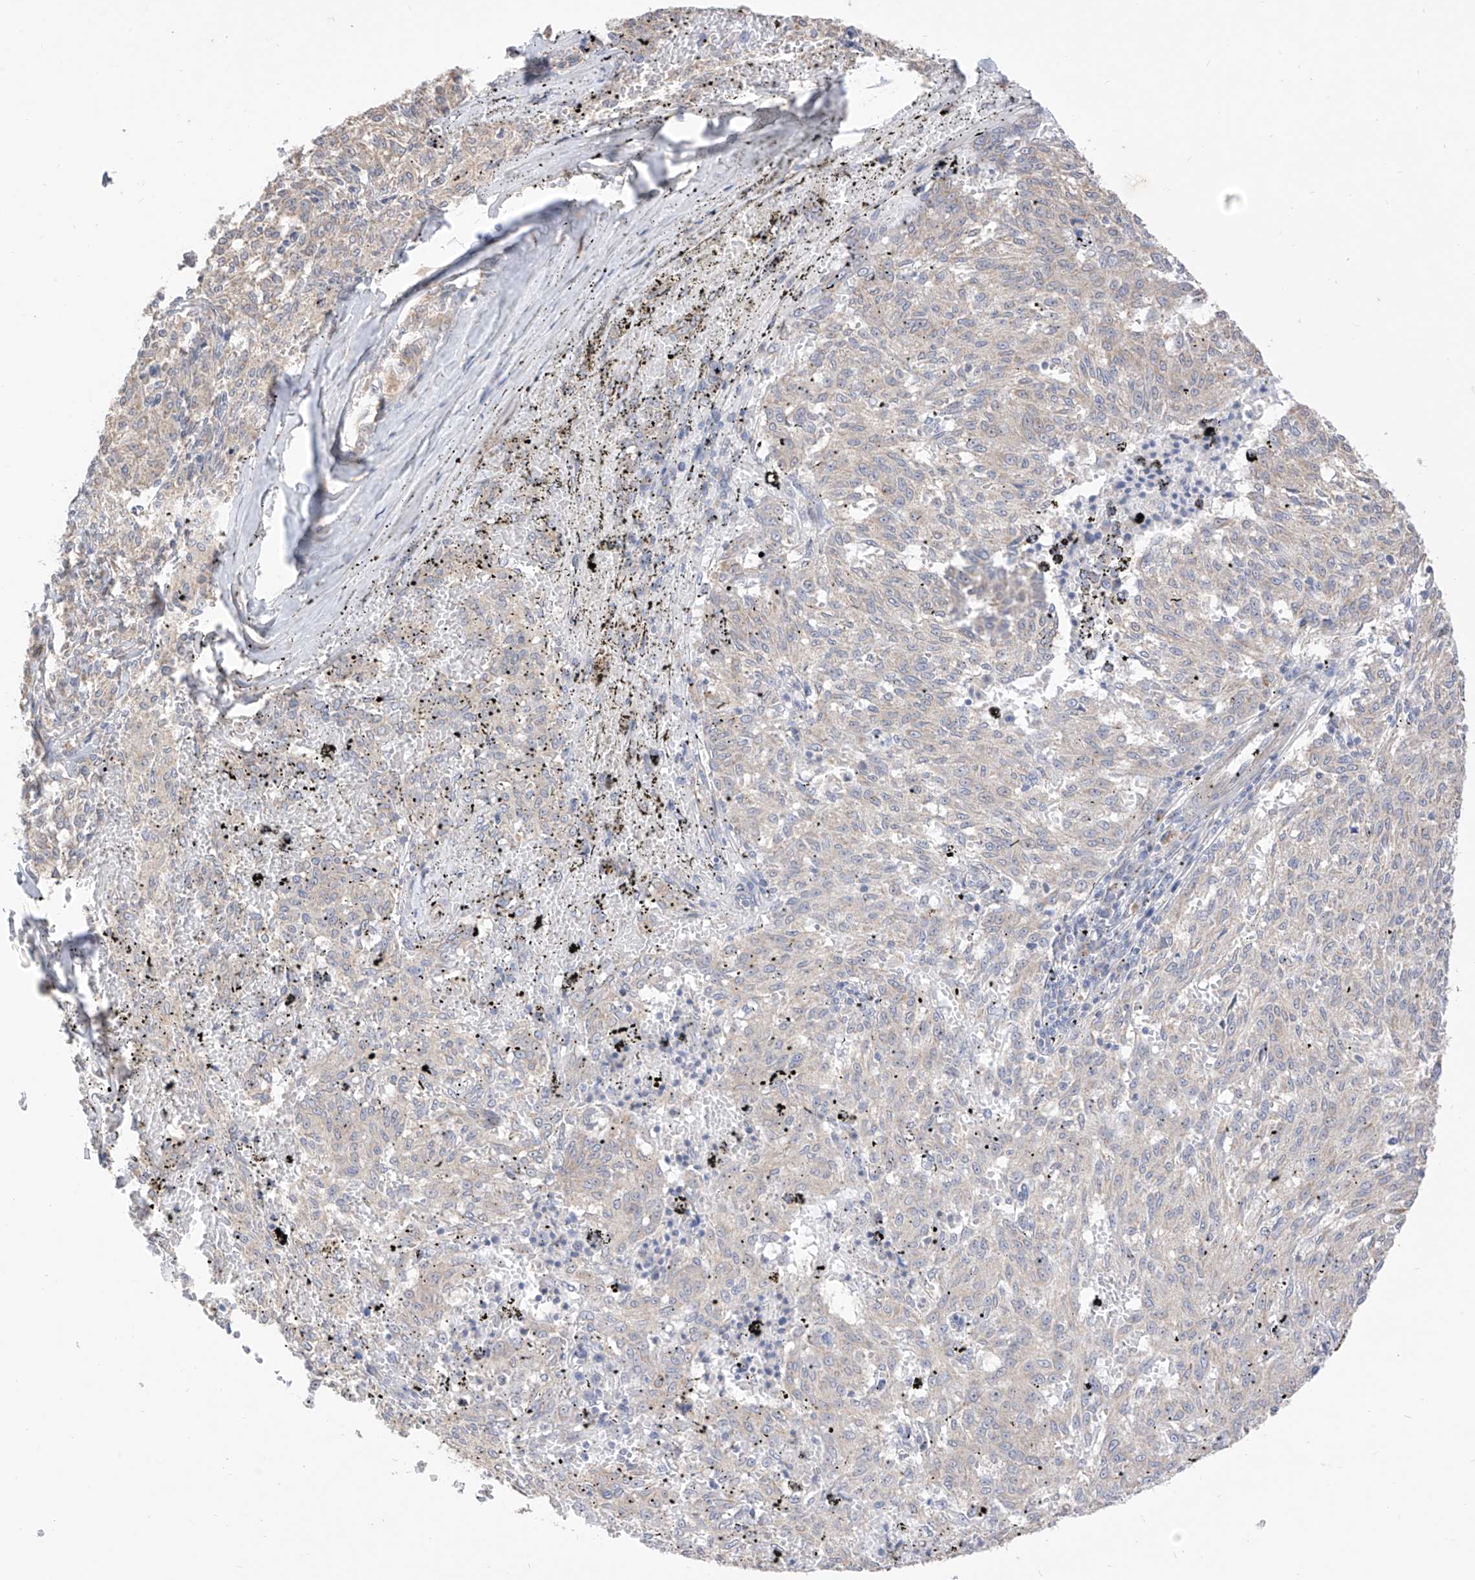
{"staining": {"intensity": "weak", "quantity": "<25%", "location": "cytoplasmic/membranous"}, "tissue": "melanoma", "cell_type": "Tumor cells", "image_type": "cancer", "snomed": [{"axis": "morphology", "description": "Malignant melanoma, NOS"}, {"axis": "topography", "description": "Skin"}], "caption": "This is an immunohistochemistry (IHC) photomicrograph of melanoma. There is no staining in tumor cells.", "gene": "LATS1", "patient": {"sex": "female", "age": 72}}